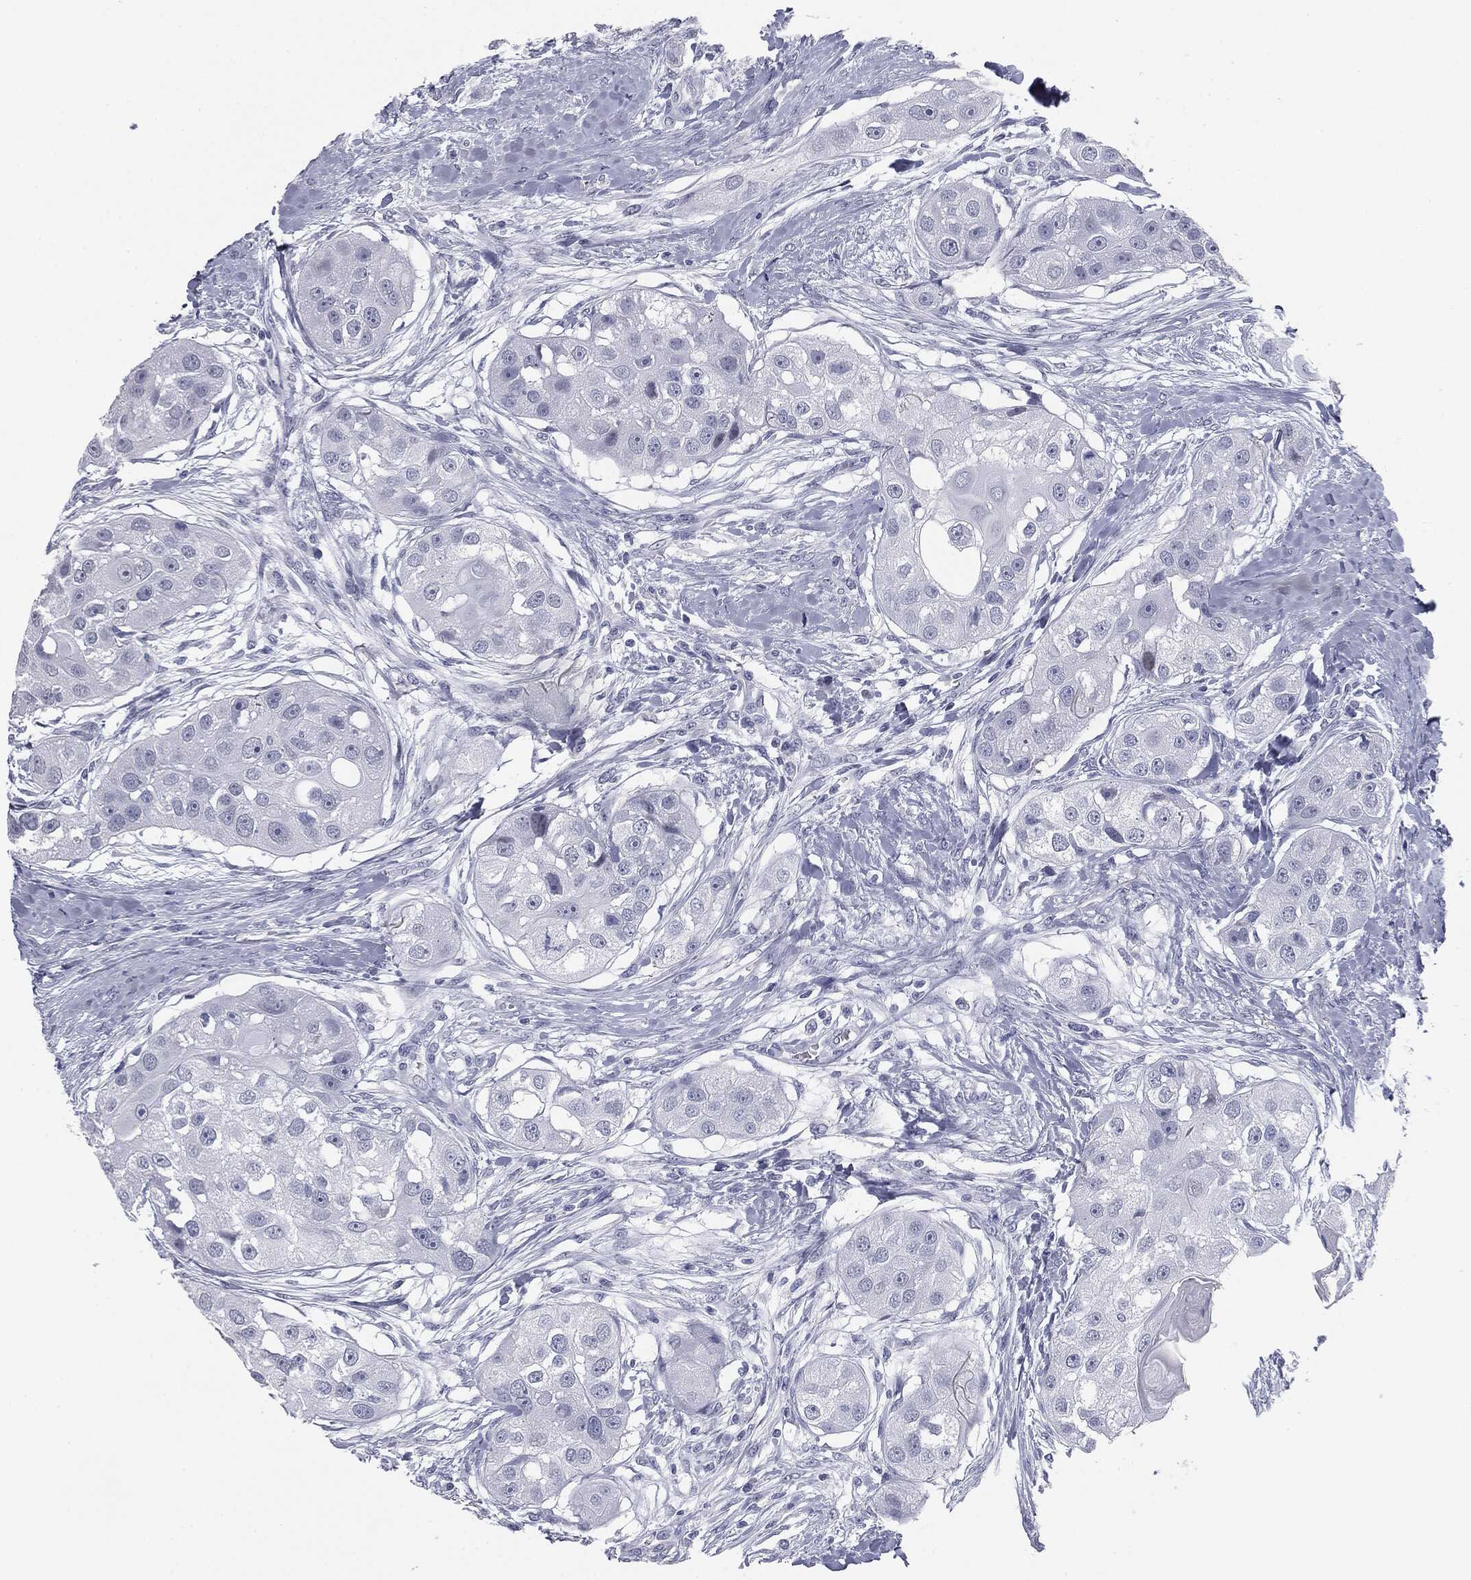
{"staining": {"intensity": "negative", "quantity": "none", "location": "none"}, "tissue": "head and neck cancer", "cell_type": "Tumor cells", "image_type": "cancer", "snomed": [{"axis": "morphology", "description": "Normal tissue, NOS"}, {"axis": "morphology", "description": "Squamous cell carcinoma, NOS"}, {"axis": "topography", "description": "Skeletal muscle"}, {"axis": "topography", "description": "Head-Neck"}], "caption": "A photomicrograph of head and neck cancer stained for a protein reveals no brown staining in tumor cells.", "gene": "TPO", "patient": {"sex": "male", "age": 51}}